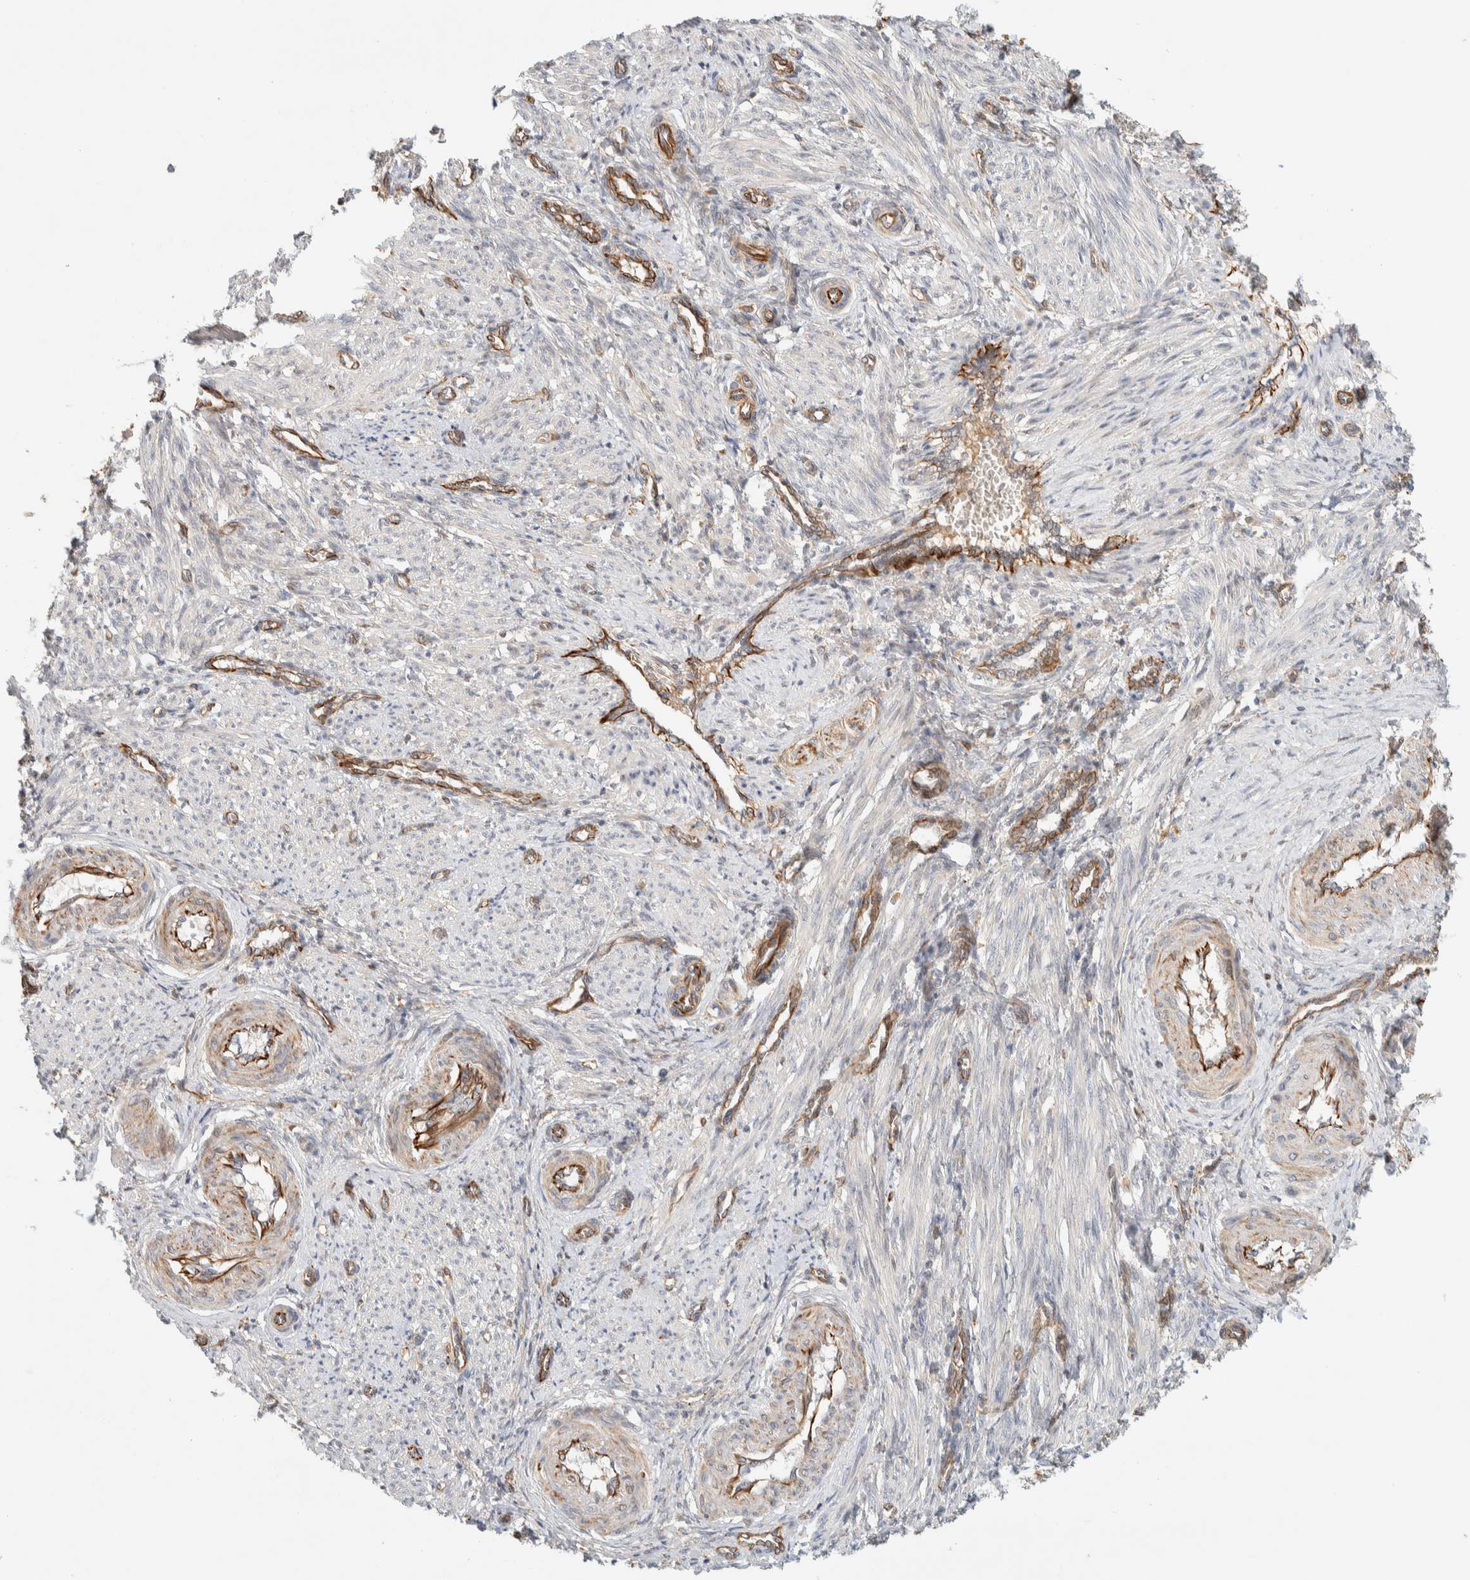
{"staining": {"intensity": "weak", "quantity": "25%-75%", "location": "cytoplasmic/membranous"}, "tissue": "smooth muscle", "cell_type": "Smooth muscle cells", "image_type": "normal", "snomed": [{"axis": "morphology", "description": "Normal tissue, NOS"}, {"axis": "topography", "description": "Endometrium"}], "caption": "Immunohistochemical staining of normal human smooth muscle exhibits weak cytoplasmic/membranous protein staining in approximately 25%-75% of smooth muscle cells. The staining was performed using DAB to visualize the protein expression in brown, while the nuclei were stained in blue with hematoxylin (Magnification: 20x).", "gene": "FAT1", "patient": {"sex": "female", "age": 33}}